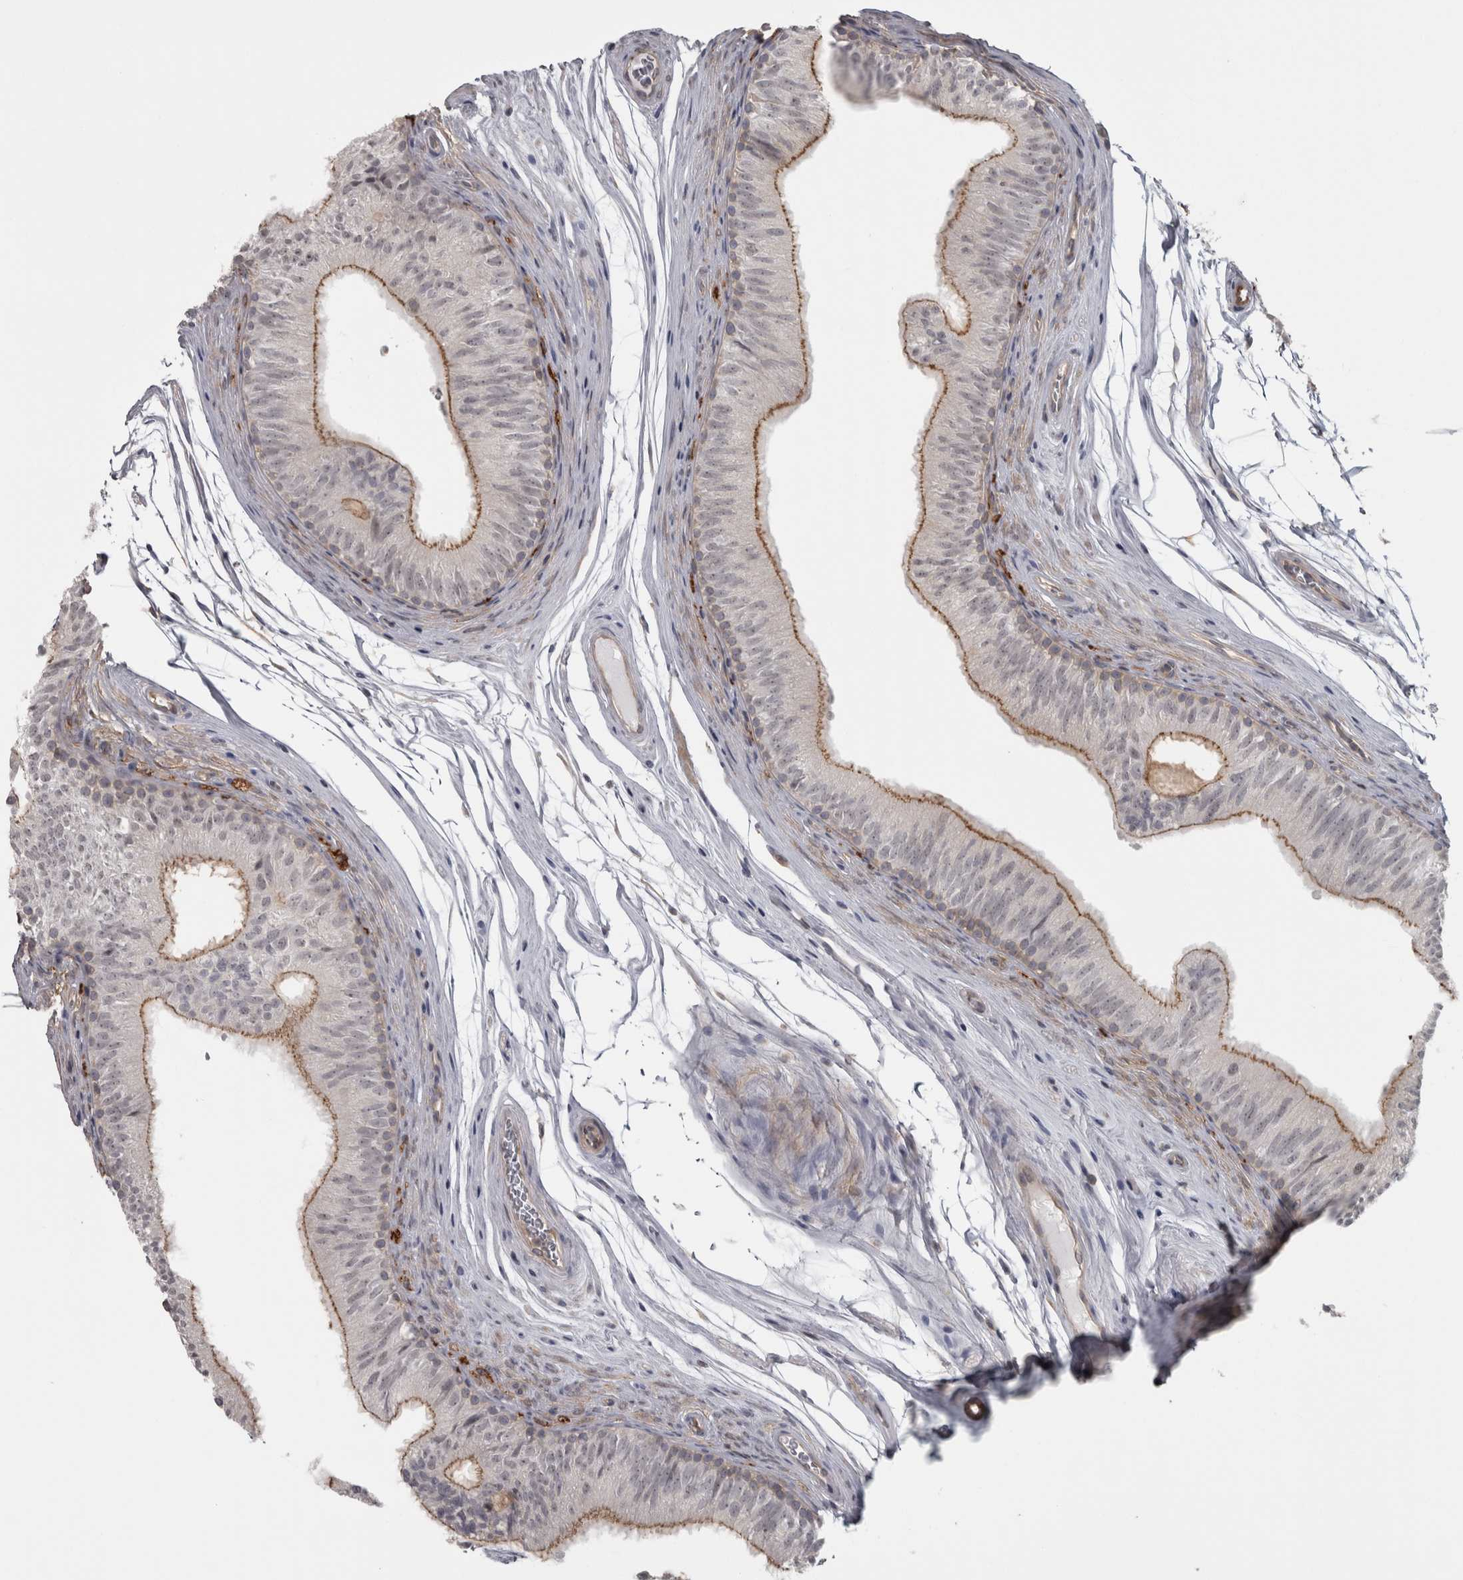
{"staining": {"intensity": "moderate", "quantity": "25%-75%", "location": "cytoplasmic/membranous"}, "tissue": "epididymis", "cell_type": "Glandular cells", "image_type": "normal", "snomed": [{"axis": "morphology", "description": "Normal tissue, NOS"}, {"axis": "topography", "description": "Epididymis"}], "caption": "Immunohistochemical staining of unremarkable human epididymis reveals medium levels of moderate cytoplasmic/membranous expression in about 25%-75% of glandular cells.", "gene": "PPP1R12B", "patient": {"sex": "male", "age": 36}}